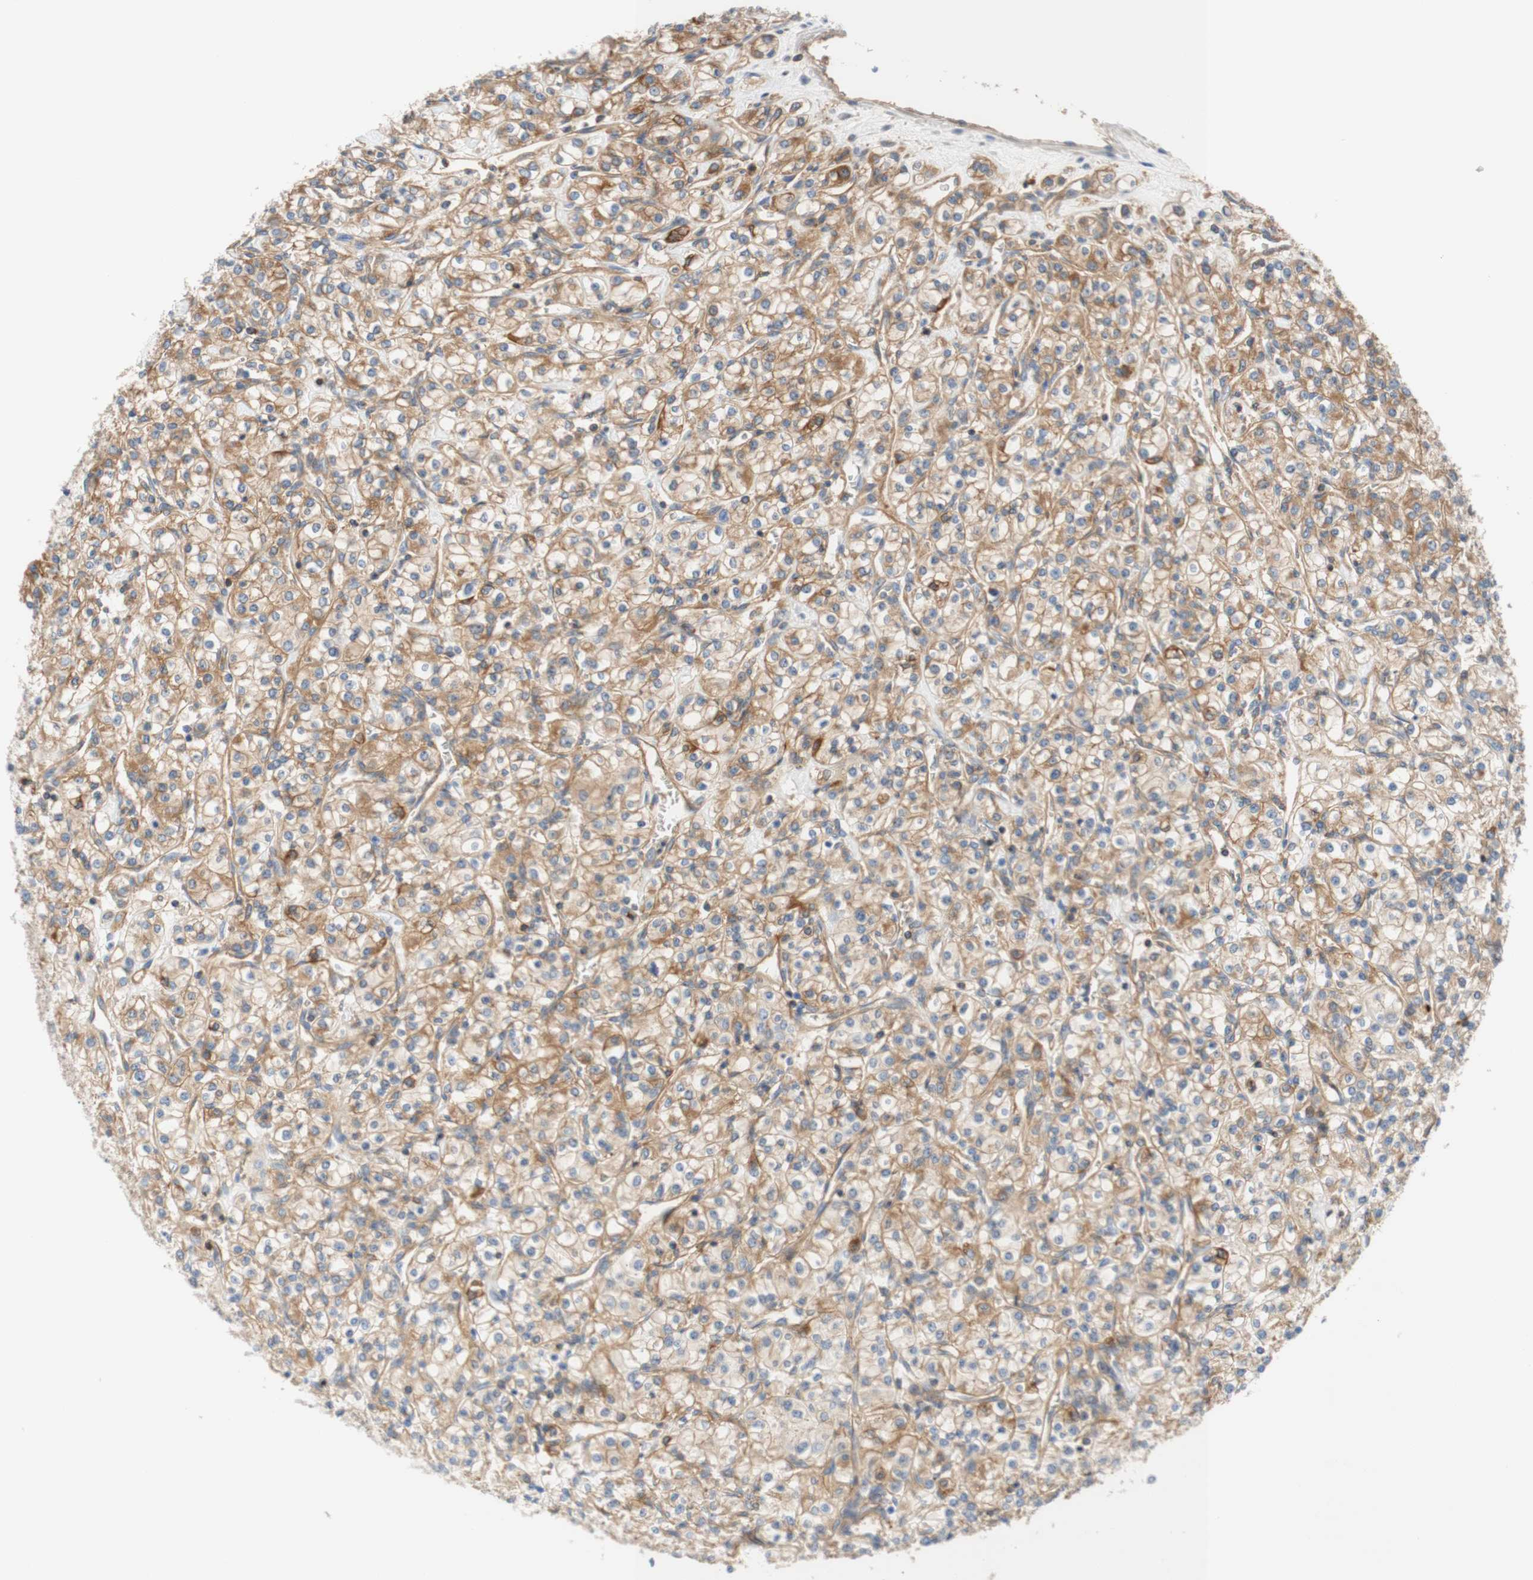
{"staining": {"intensity": "weak", "quantity": "25%-75%", "location": "cytoplasmic/membranous"}, "tissue": "renal cancer", "cell_type": "Tumor cells", "image_type": "cancer", "snomed": [{"axis": "morphology", "description": "Adenocarcinoma, NOS"}, {"axis": "topography", "description": "Kidney"}], "caption": "Renal adenocarcinoma stained with IHC displays weak cytoplasmic/membranous staining in approximately 25%-75% of tumor cells.", "gene": "STOM", "patient": {"sex": "male", "age": 77}}